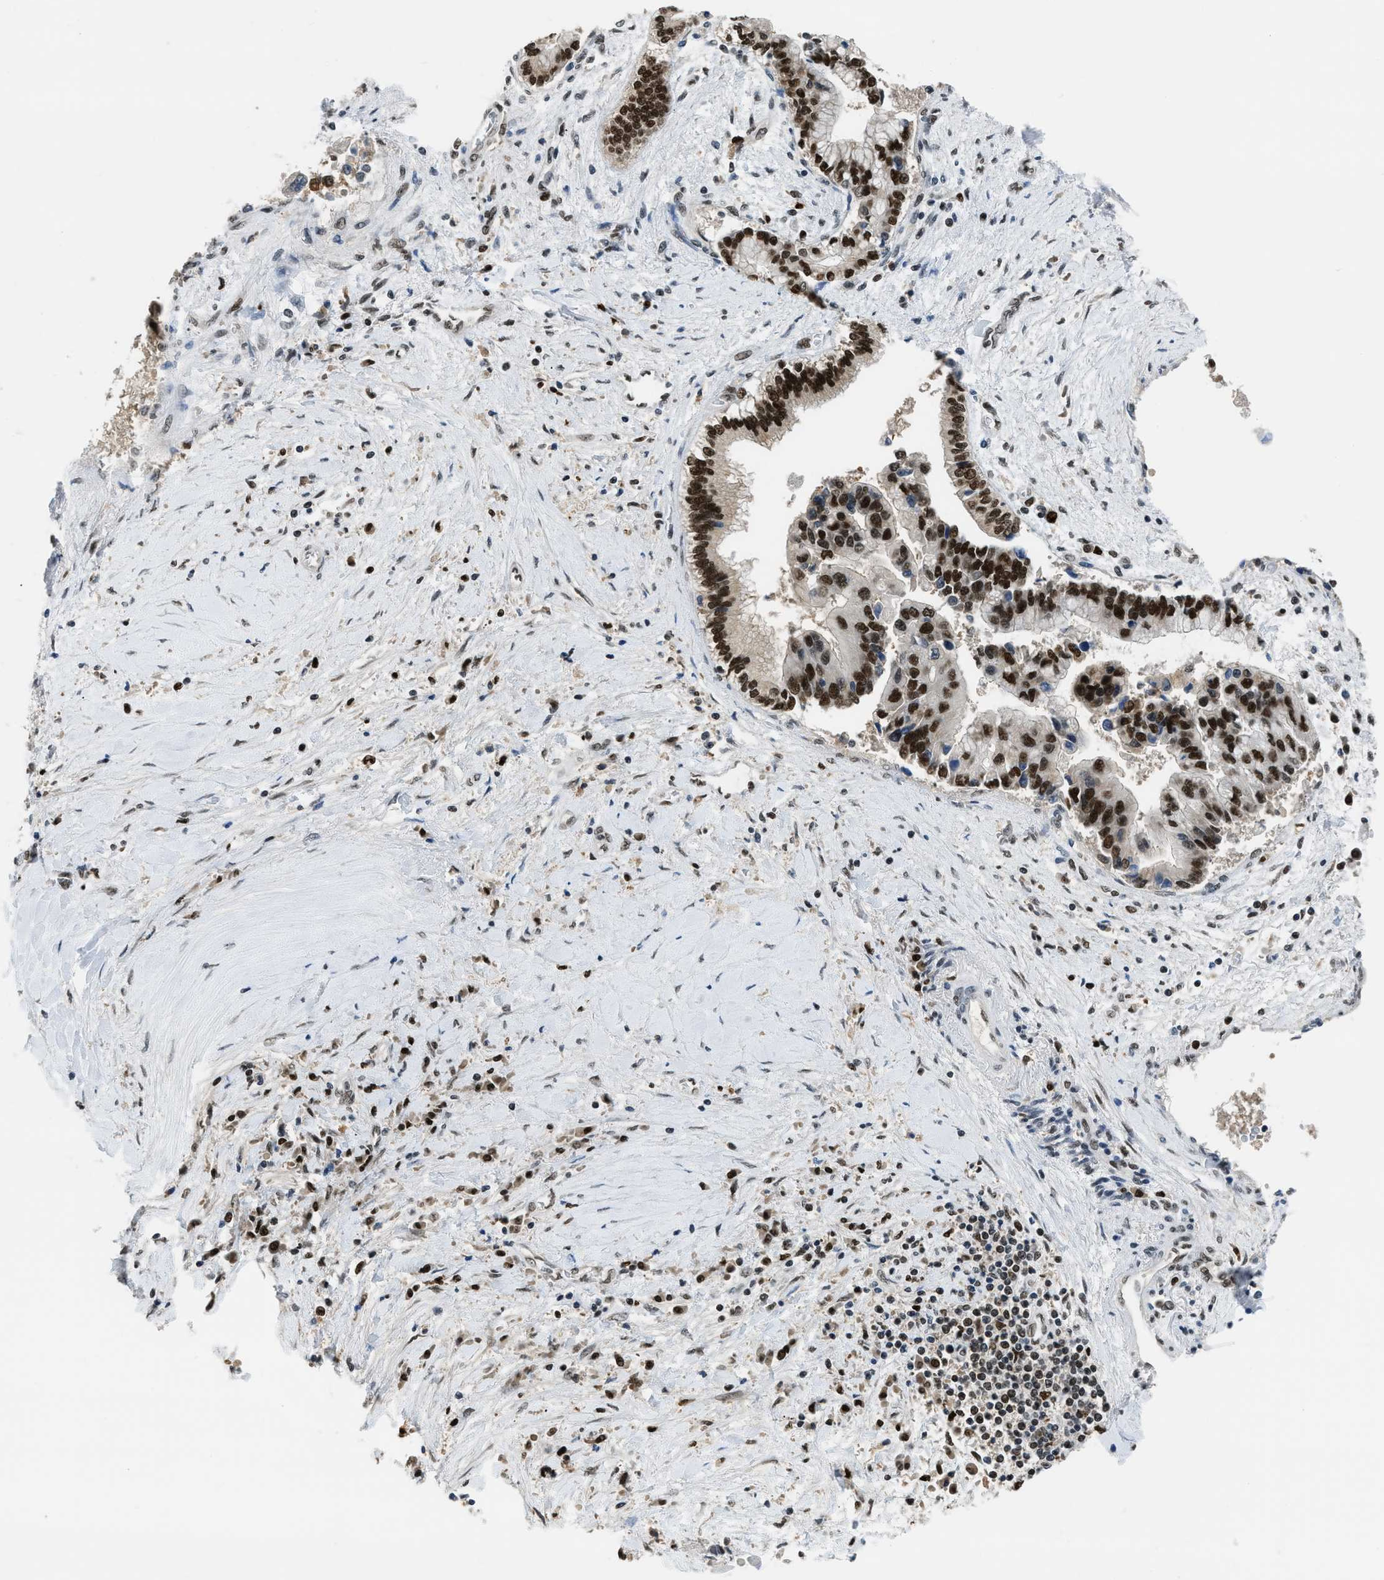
{"staining": {"intensity": "strong", "quantity": ">75%", "location": "nuclear"}, "tissue": "liver cancer", "cell_type": "Tumor cells", "image_type": "cancer", "snomed": [{"axis": "morphology", "description": "Cholangiocarcinoma"}, {"axis": "topography", "description": "Liver"}], "caption": "A brown stain labels strong nuclear expression of a protein in liver cholangiocarcinoma tumor cells.", "gene": "ALX1", "patient": {"sex": "male", "age": 50}}